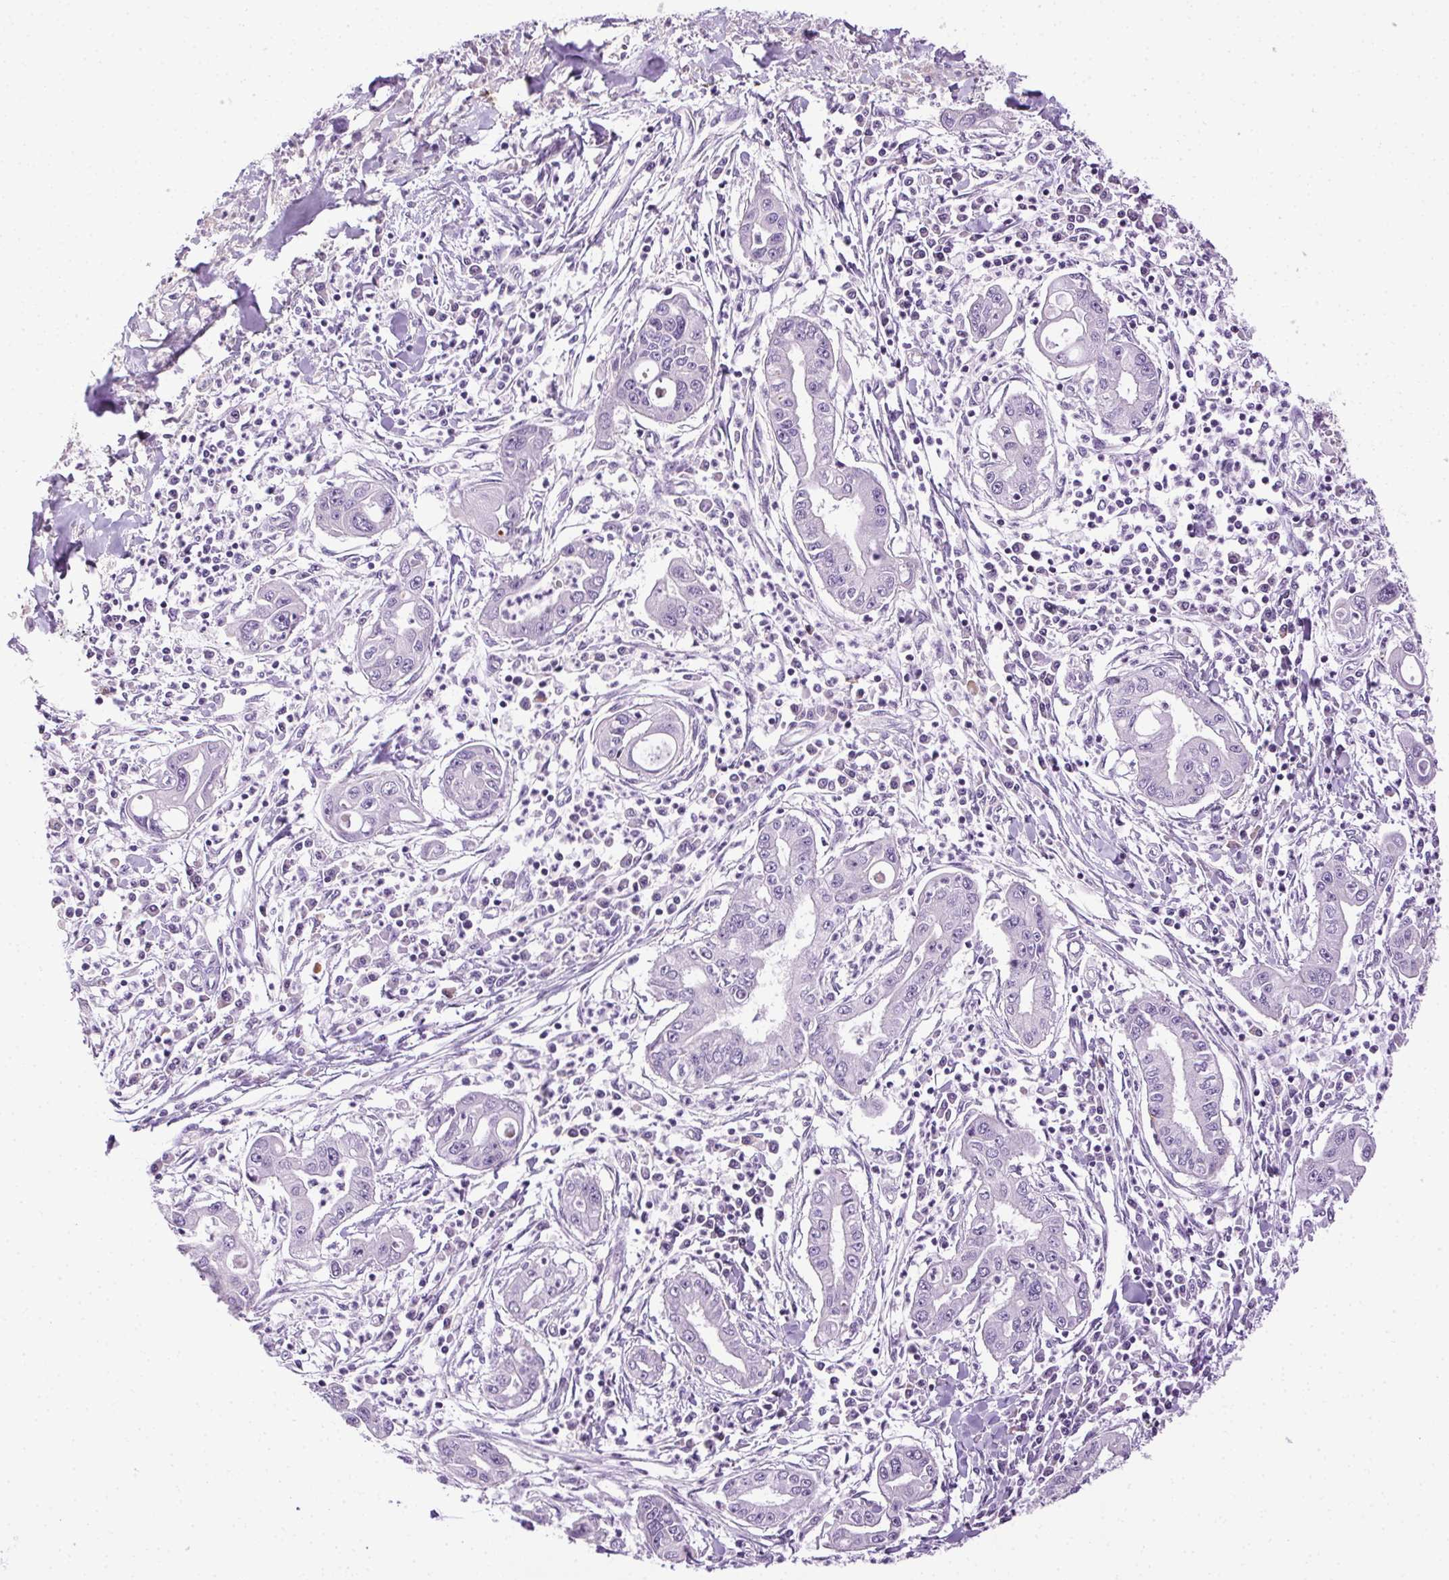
{"staining": {"intensity": "negative", "quantity": "none", "location": "none"}, "tissue": "pancreatic cancer", "cell_type": "Tumor cells", "image_type": "cancer", "snomed": [{"axis": "morphology", "description": "Adenocarcinoma, NOS"}, {"axis": "topography", "description": "Pancreas"}], "caption": "There is no significant expression in tumor cells of adenocarcinoma (pancreatic). The staining was performed using DAB to visualize the protein expression in brown, while the nuclei were stained in blue with hematoxylin (Magnification: 20x).", "gene": "SYCE2", "patient": {"sex": "male", "age": 72}}